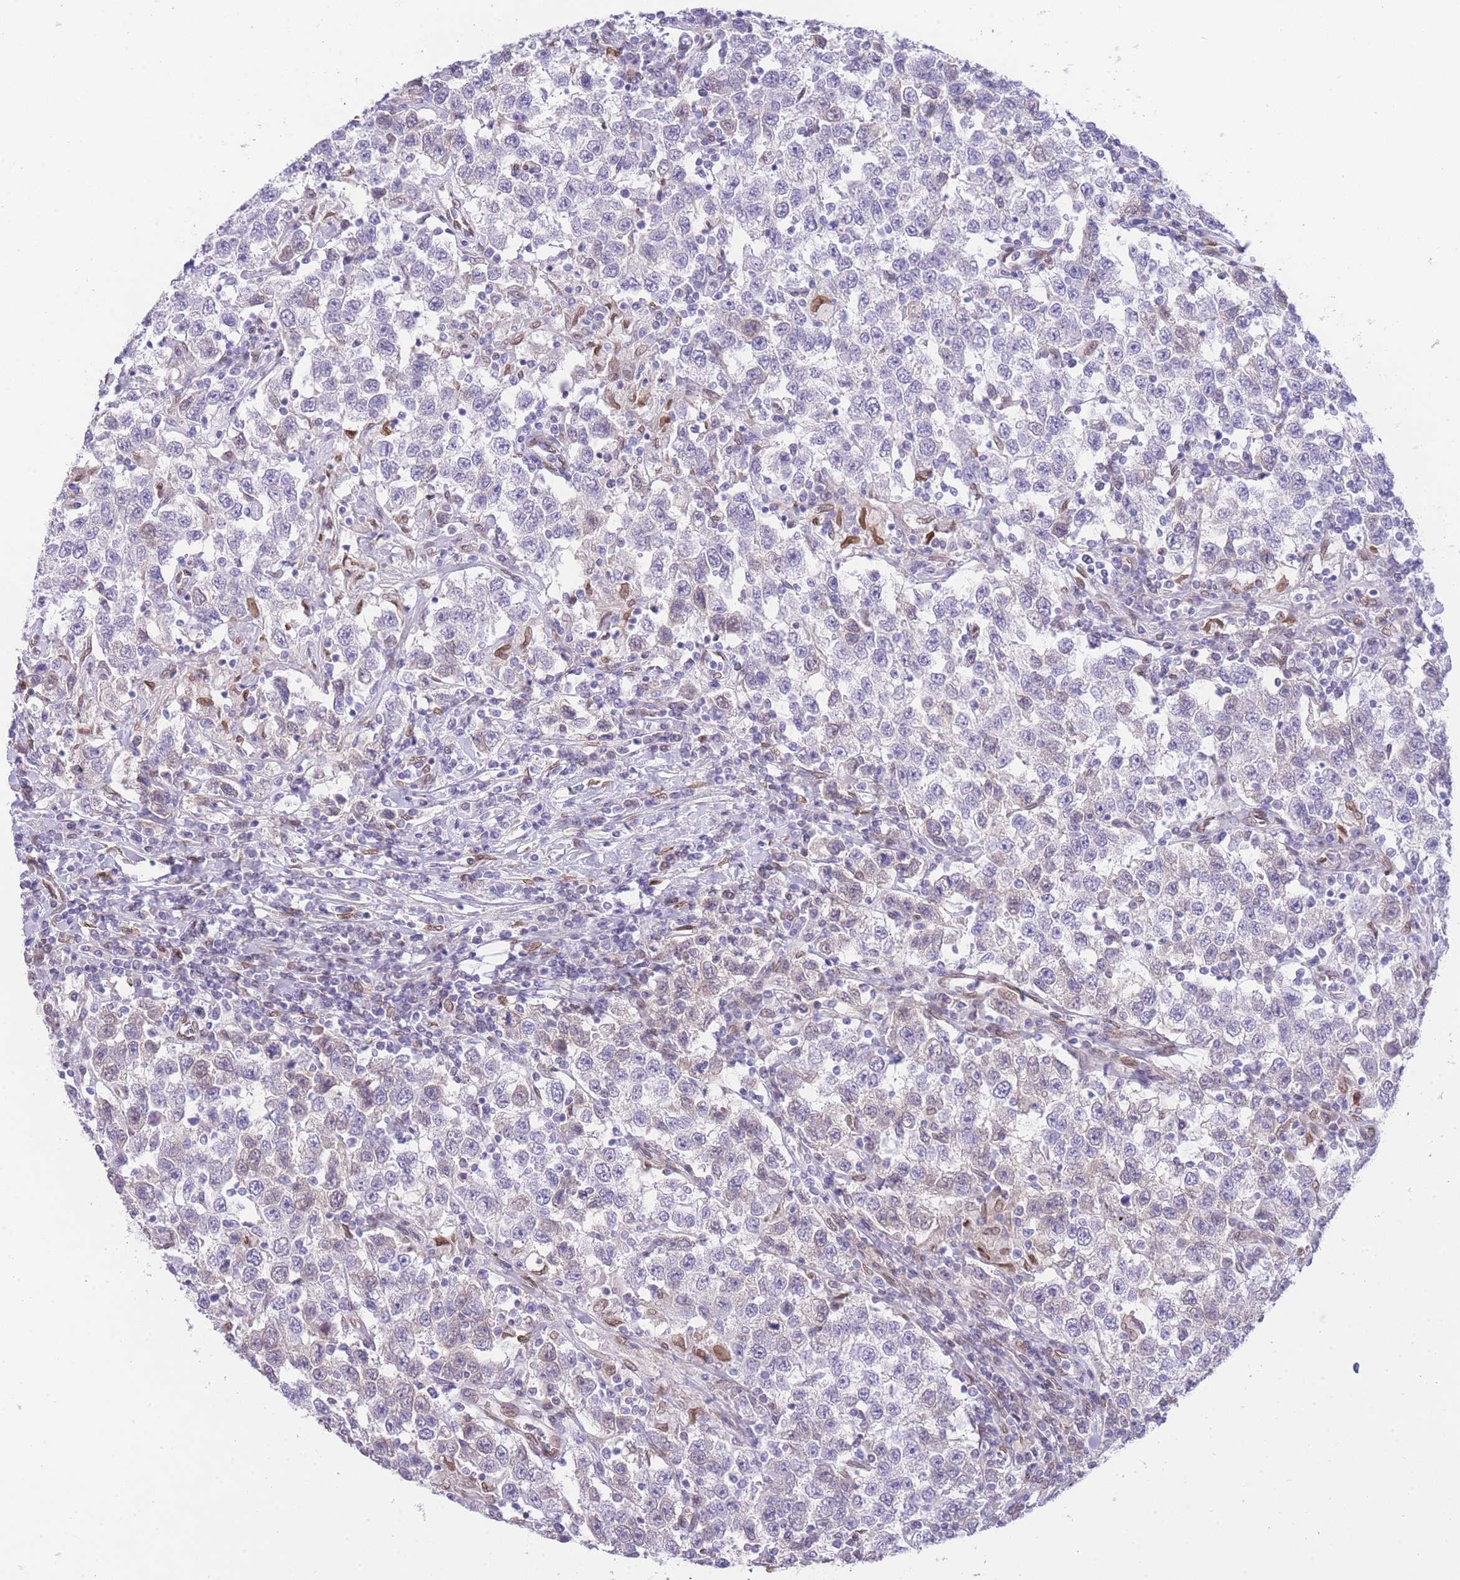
{"staining": {"intensity": "weak", "quantity": "<25%", "location": "nuclear"}, "tissue": "testis cancer", "cell_type": "Tumor cells", "image_type": "cancer", "snomed": [{"axis": "morphology", "description": "Seminoma, NOS"}, {"axis": "topography", "description": "Testis"}], "caption": "Micrograph shows no significant protein staining in tumor cells of testis cancer.", "gene": "OR10AD1", "patient": {"sex": "male", "age": 41}}